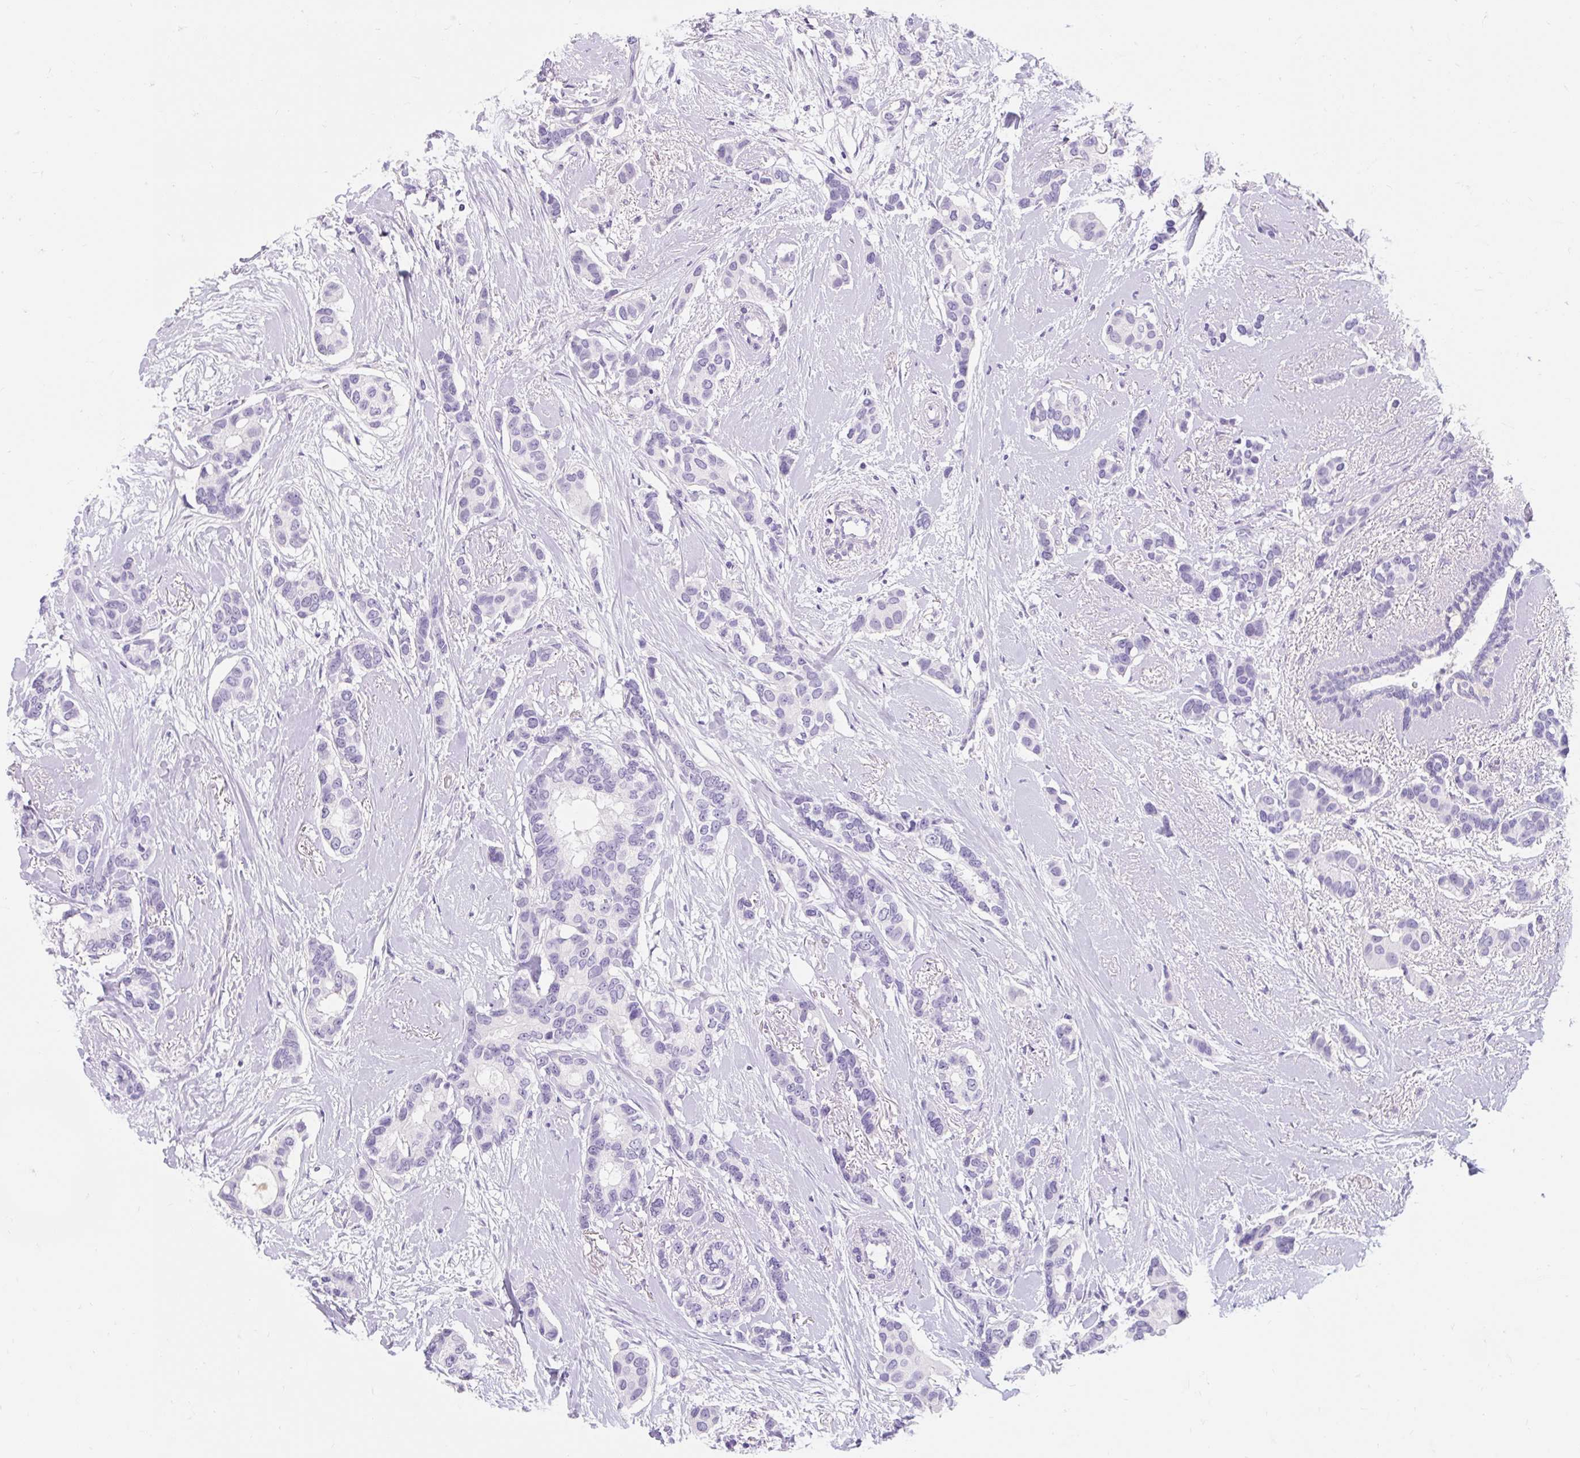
{"staining": {"intensity": "negative", "quantity": "none", "location": "none"}, "tissue": "breast cancer", "cell_type": "Tumor cells", "image_type": "cancer", "snomed": [{"axis": "morphology", "description": "Duct carcinoma"}, {"axis": "topography", "description": "Breast"}], "caption": "Immunohistochemistry of breast intraductal carcinoma reveals no positivity in tumor cells.", "gene": "SLC28A1", "patient": {"sex": "female", "age": 73}}